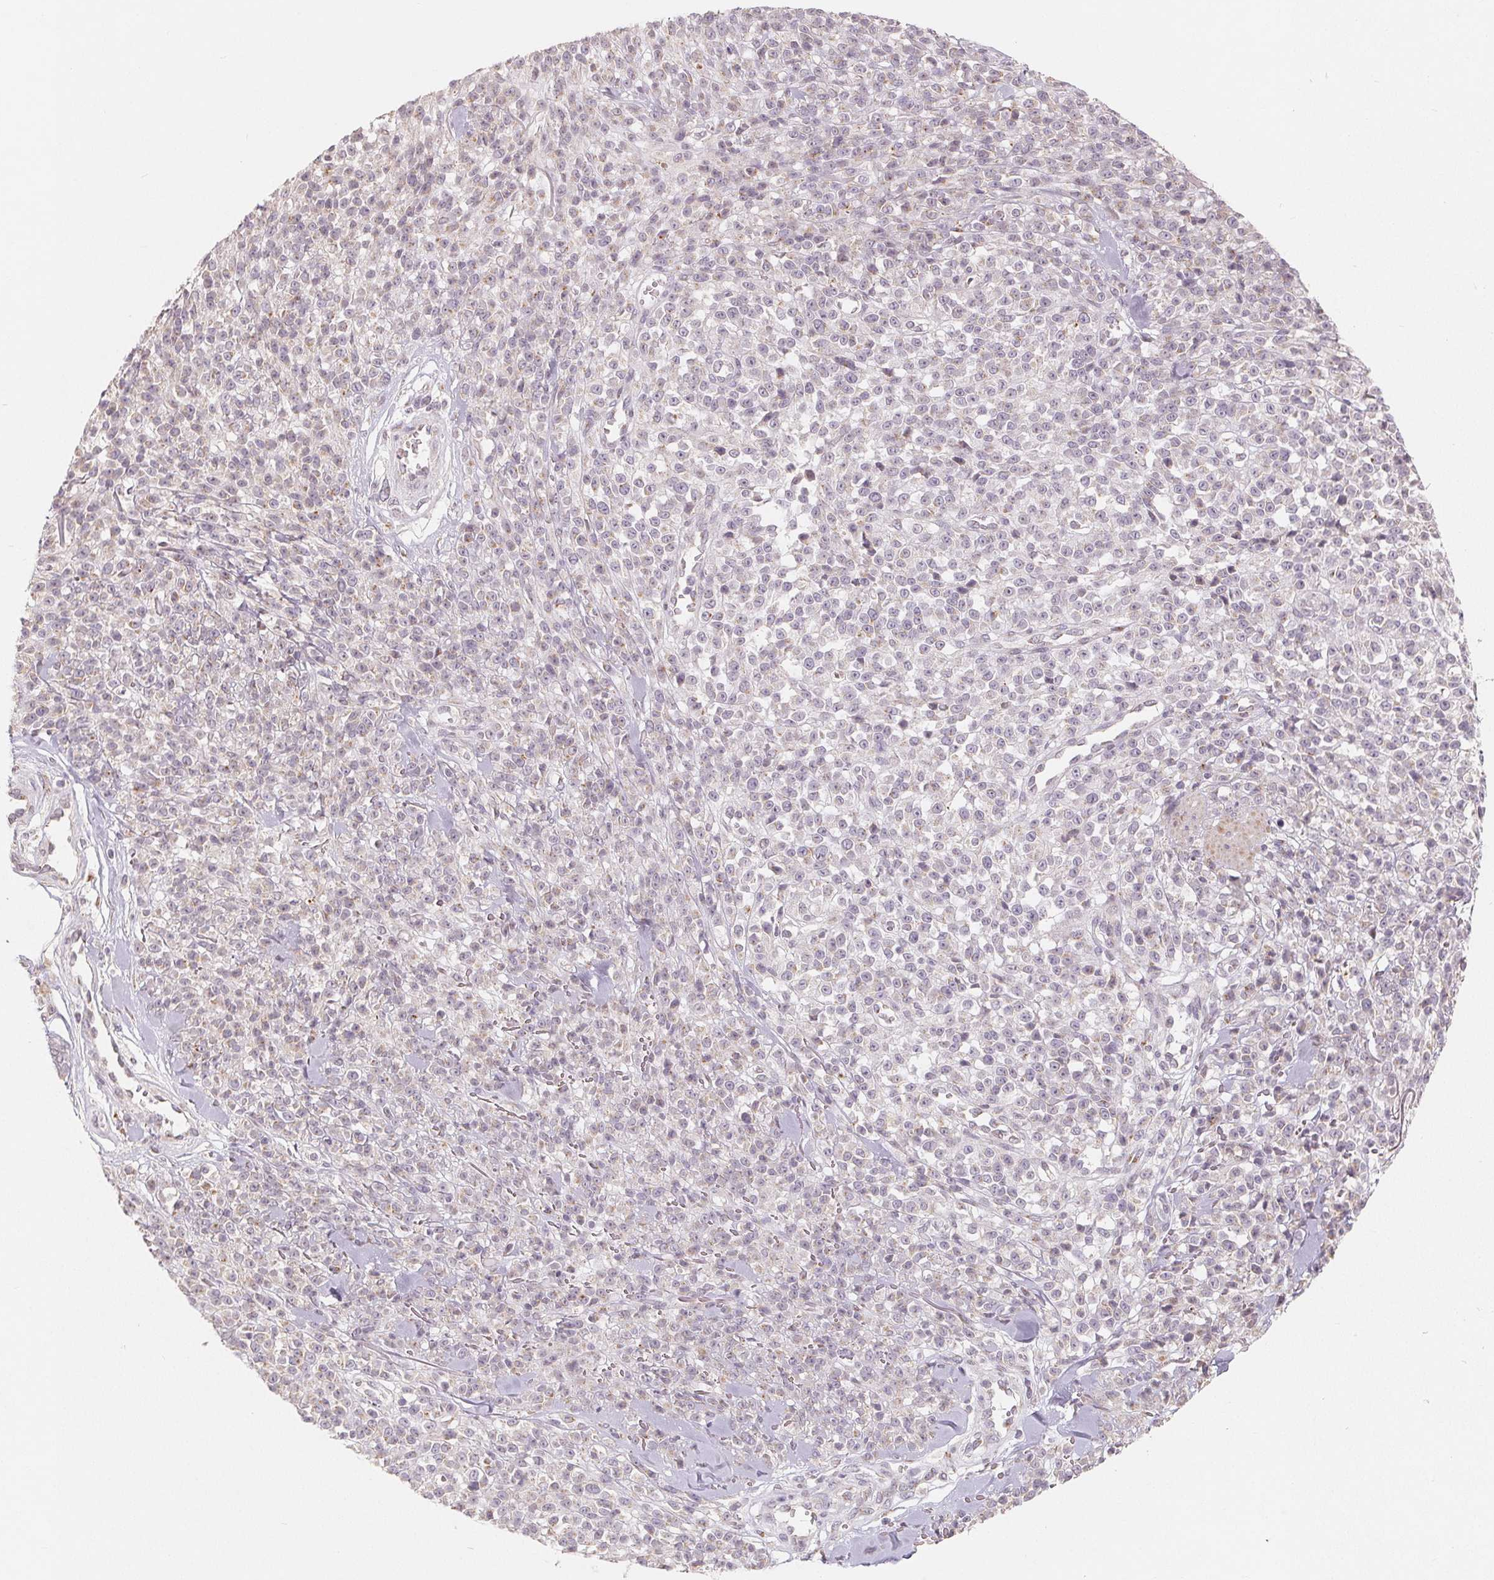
{"staining": {"intensity": "negative", "quantity": "none", "location": "none"}, "tissue": "melanoma", "cell_type": "Tumor cells", "image_type": "cancer", "snomed": [{"axis": "morphology", "description": "Malignant melanoma, NOS"}, {"axis": "topography", "description": "Skin"}, {"axis": "topography", "description": "Skin of trunk"}], "caption": "Protein analysis of melanoma reveals no significant positivity in tumor cells.", "gene": "TMSB15B", "patient": {"sex": "male", "age": 74}}